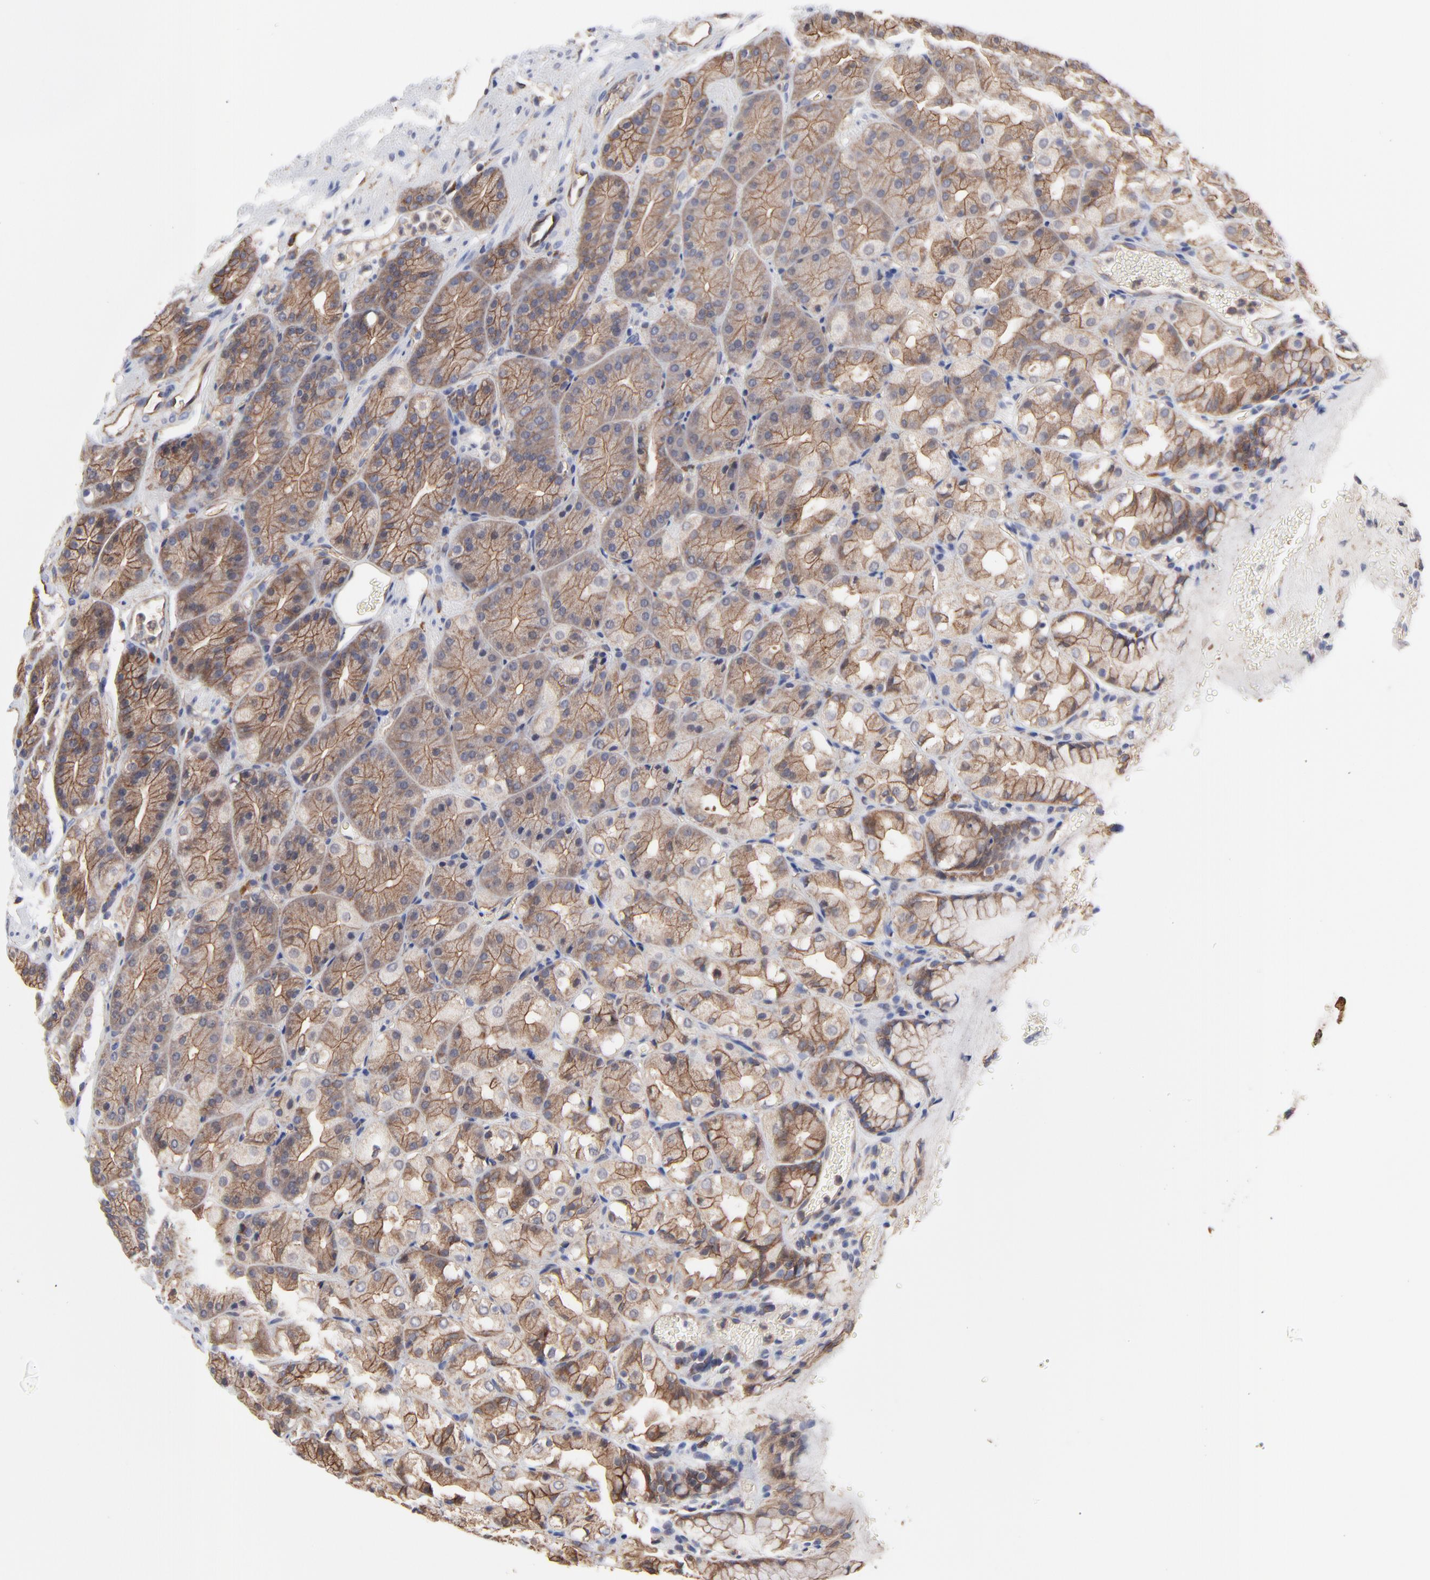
{"staining": {"intensity": "moderate", "quantity": "25%-75%", "location": "cytoplasmic/membranous"}, "tissue": "stomach", "cell_type": "Glandular cells", "image_type": "normal", "snomed": [{"axis": "morphology", "description": "Normal tissue, NOS"}, {"axis": "topography", "description": "Stomach, upper"}], "caption": "An image of human stomach stained for a protein demonstrates moderate cytoplasmic/membranous brown staining in glandular cells. The protein of interest is stained brown, and the nuclei are stained in blue (DAB IHC with brightfield microscopy, high magnification).", "gene": "ARMT1", "patient": {"sex": "female", "age": 81}}